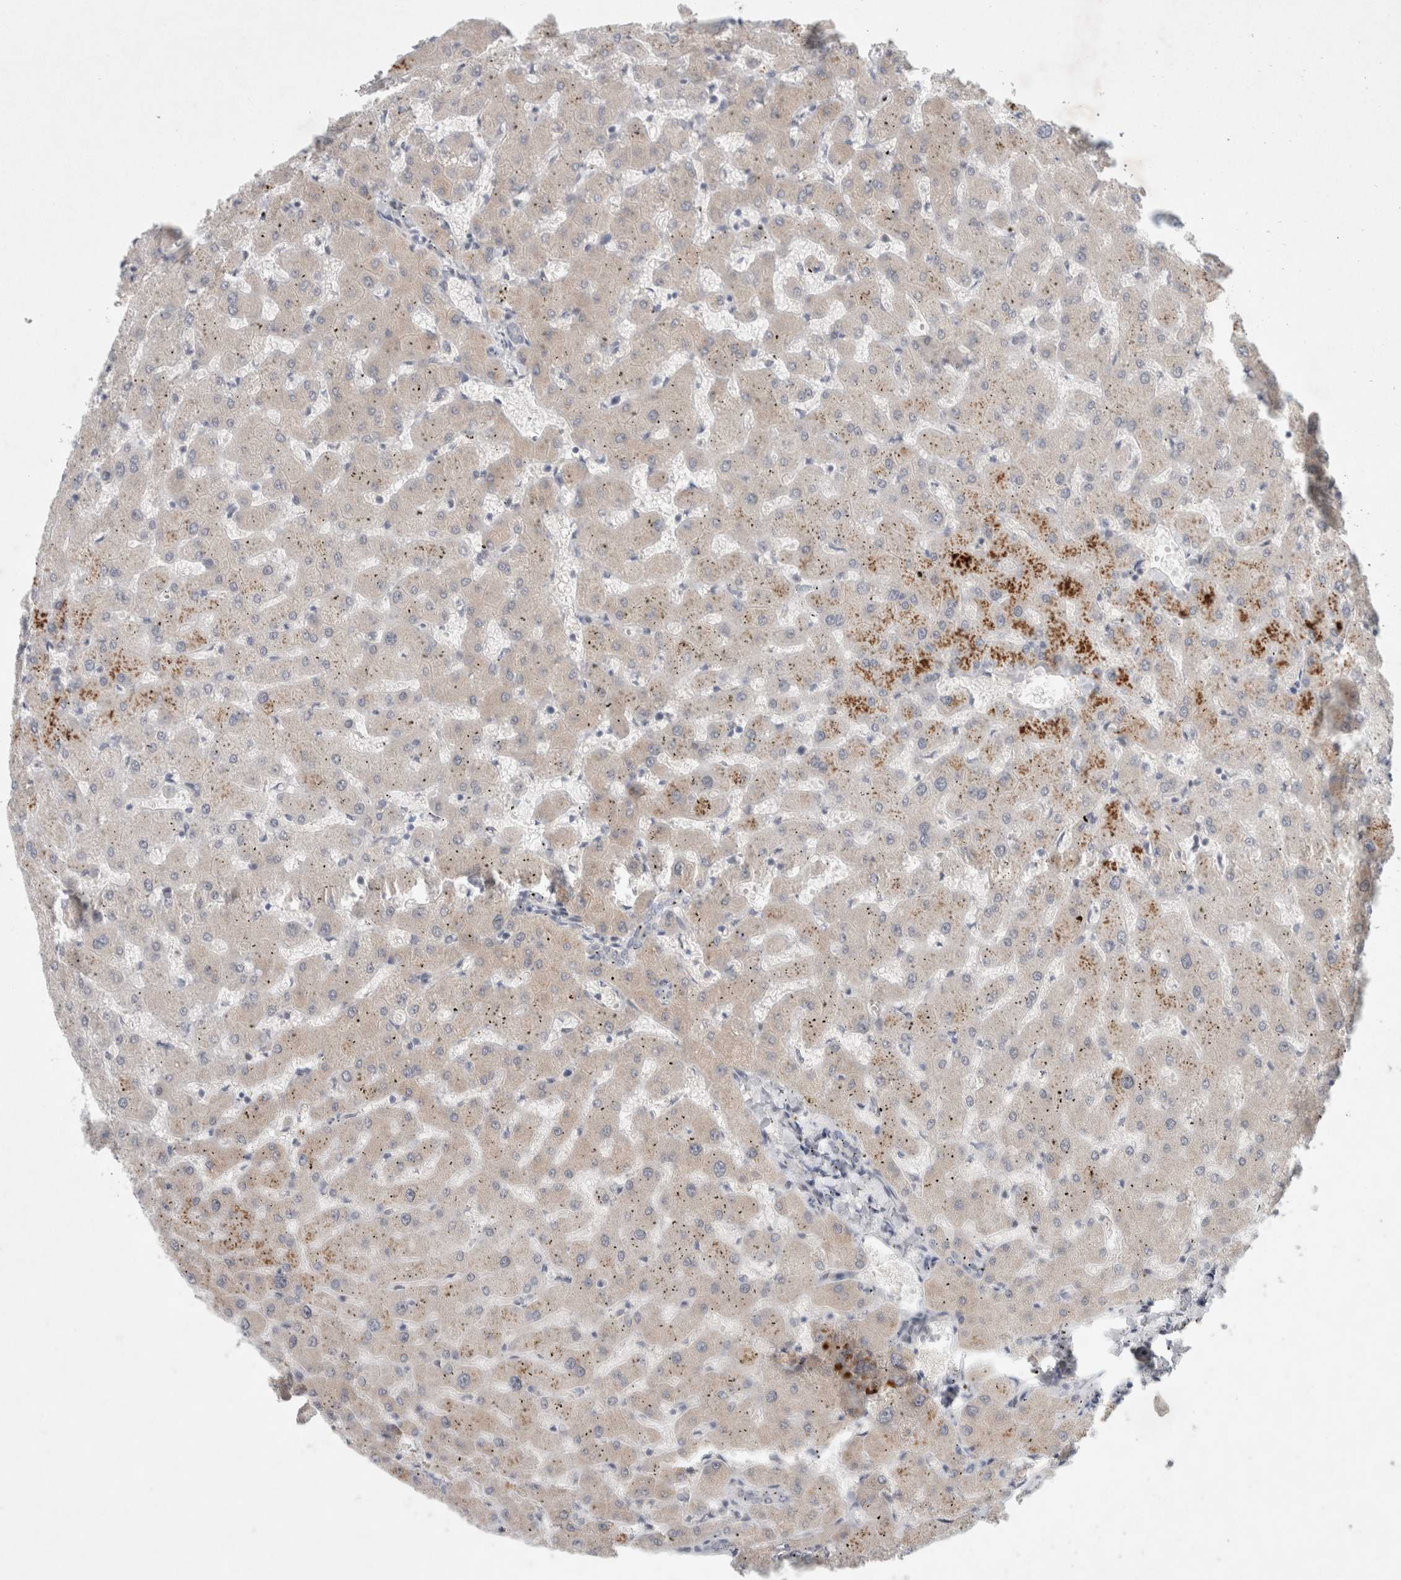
{"staining": {"intensity": "negative", "quantity": "none", "location": "none"}, "tissue": "liver", "cell_type": "Cholangiocytes", "image_type": "normal", "snomed": [{"axis": "morphology", "description": "Normal tissue, NOS"}, {"axis": "topography", "description": "Liver"}], "caption": "Protein analysis of benign liver demonstrates no significant positivity in cholangiocytes. The staining is performed using DAB (3,3'-diaminobenzidine) brown chromogen with nuclei counter-stained in using hematoxylin.", "gene": "RASAL2", "patient": {"sex": "female", "age": 63}}